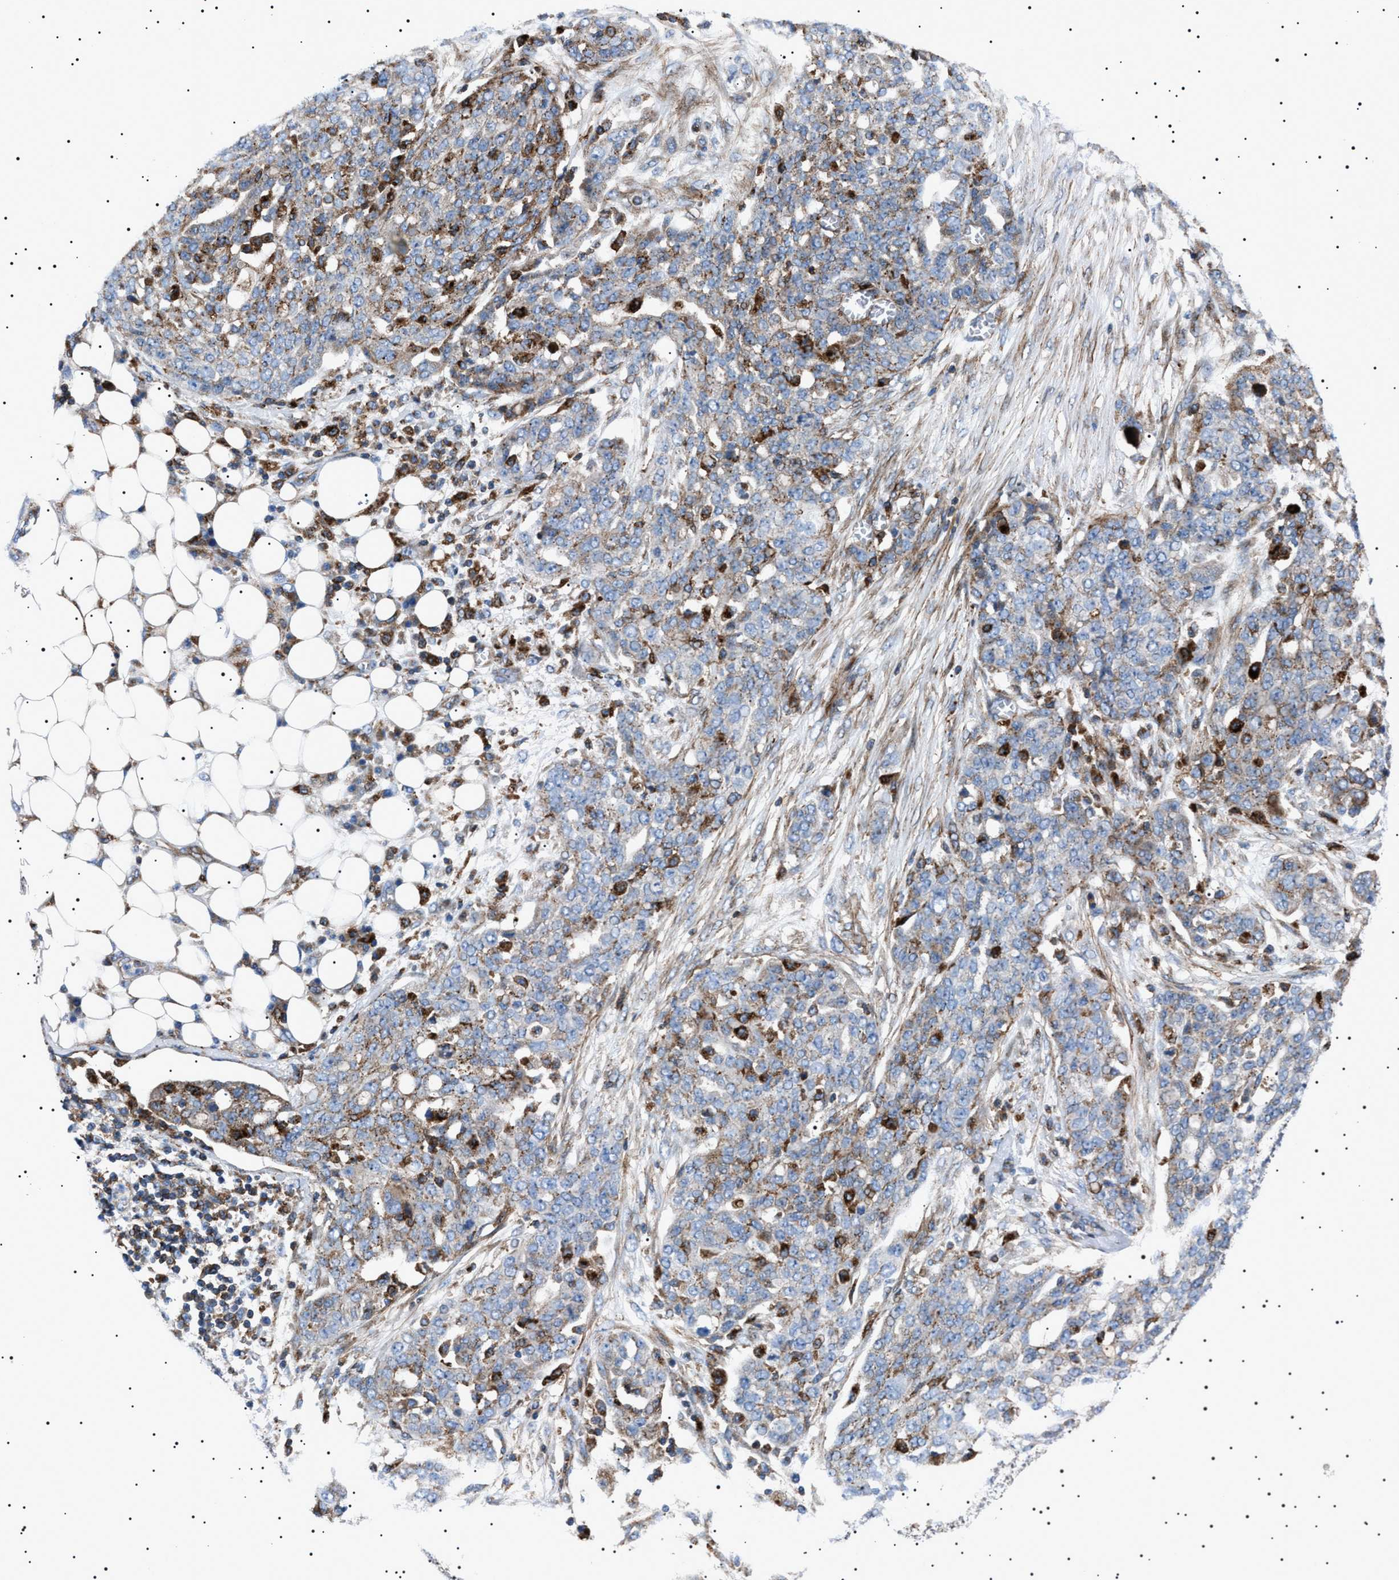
{"staining": {"intensity": "weak", "quantity": "25%-75%", "location": "cytoplasmic/membranous"}, "tissue": "ovarian cancer", "cell_type": "Tumor cells", "image_type": "cancer", "snomed": [{"axis": "morphology", "description": "Cystadenocarcinoma, serous, NOS"}, {"axis": "topography", "description": "Soft tissue"}, {"axis": "topography", "description": "Ovary"}], "caption": "Ovarian serous cystadenocarcinoma stained with a protein marker exhibits weak staining in tumor cells.", "gene": "NEU1", "patient": {"sex": "female", "age": 57}}